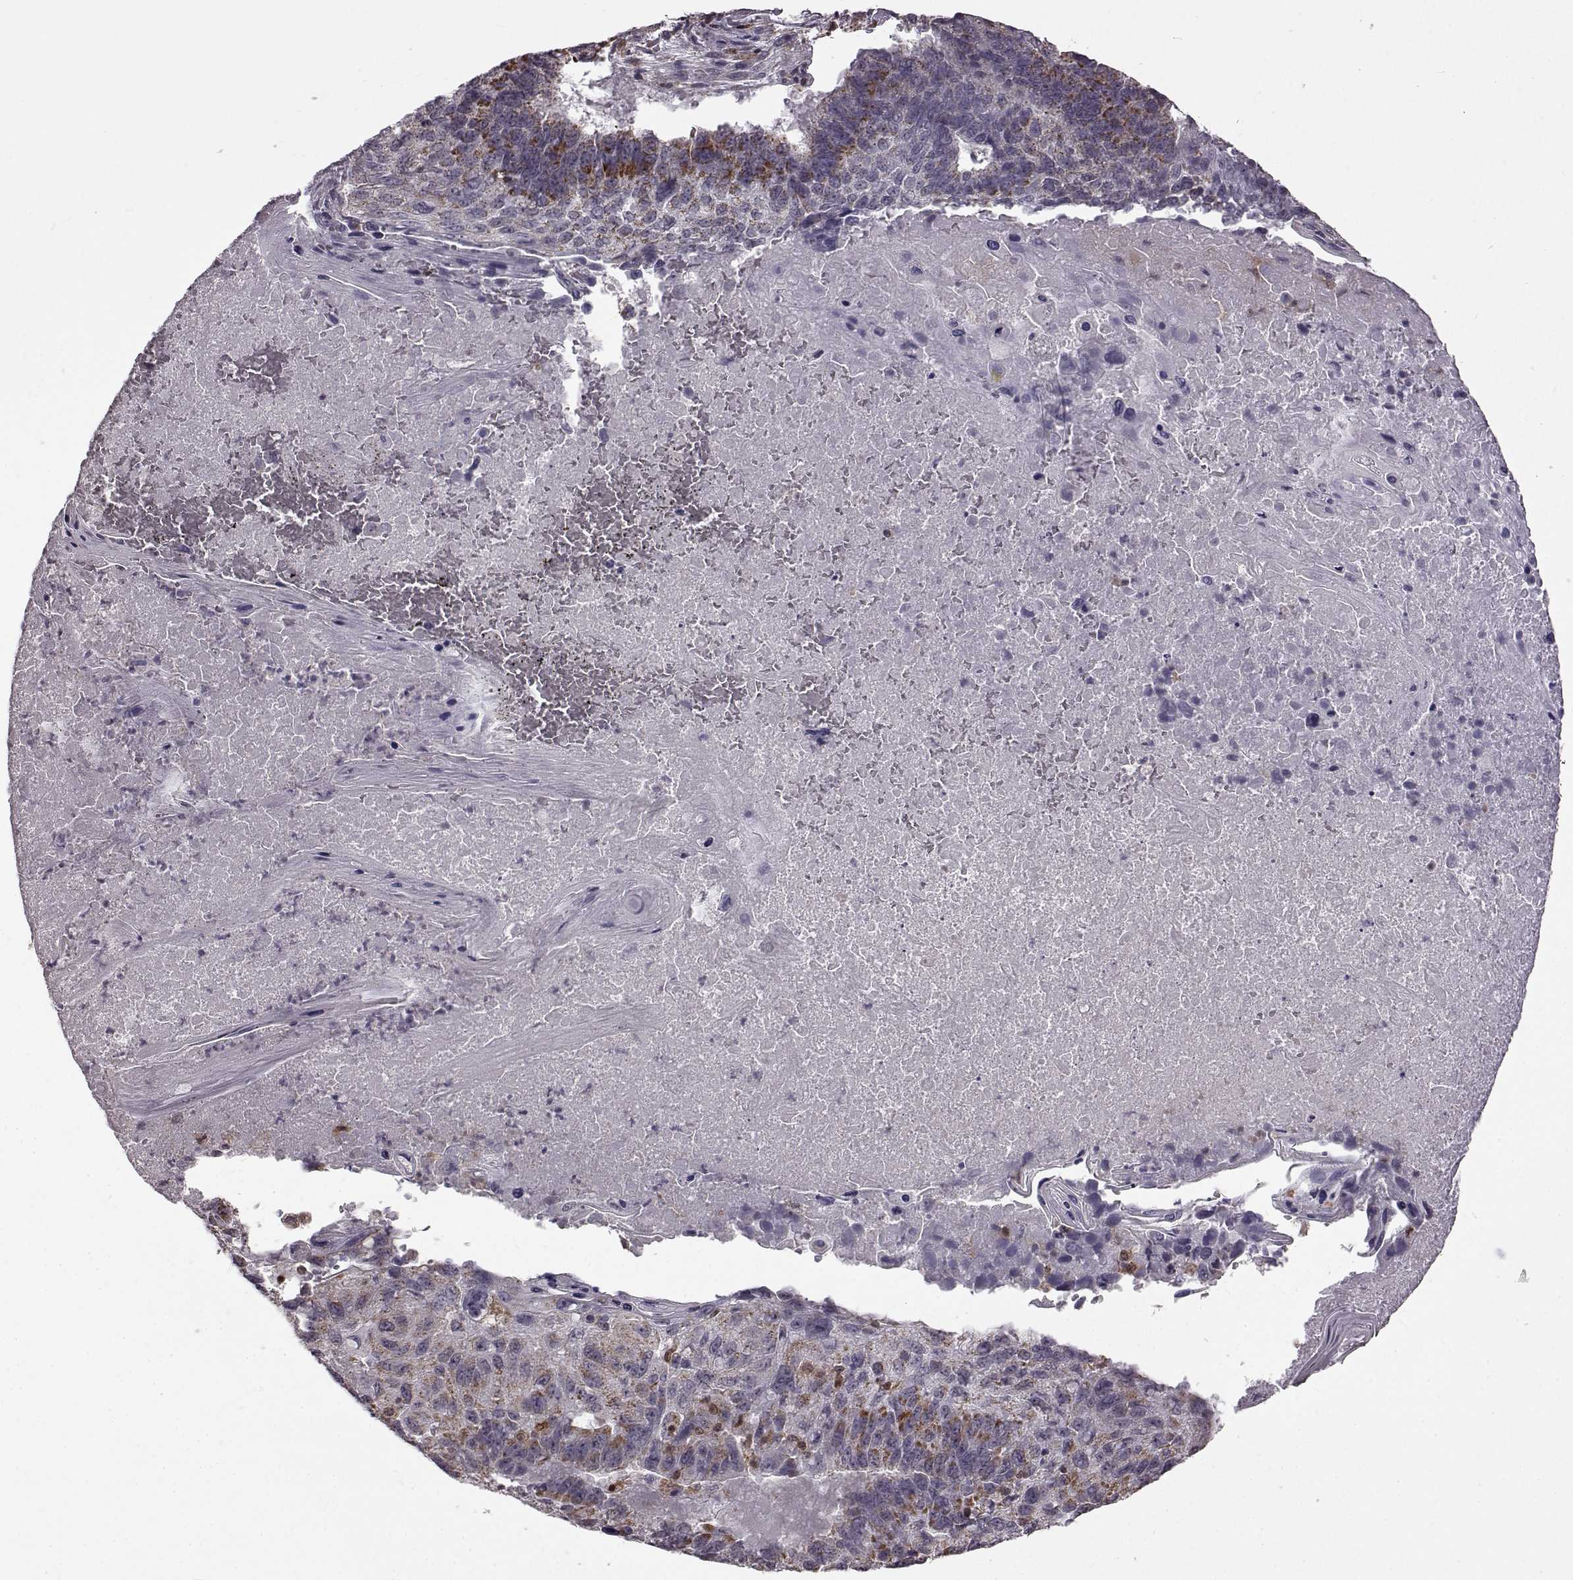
{"staining": {"intensity": "strong", "quantity": "25%-75%", "location": "cytoplasmic/membranous"}, "tissue": "lung cancer", "cell_type": "Tumor cells", "image_type": "cancer", "snomed": [{"axis": "morphology", "description": "Squamous cell carcinoma, NOS"}, {"axis": "topography", "description": "Lung"}], "caption": "This photomicrograph displays immunohistochemistry (IHC) staining of human lung cancer, with high strong cytoplasmic/membranous positivity in about 25%-75% of tumor cells.", "gene": "DOK2", "patient": {"sex": "male", "age": 73}}